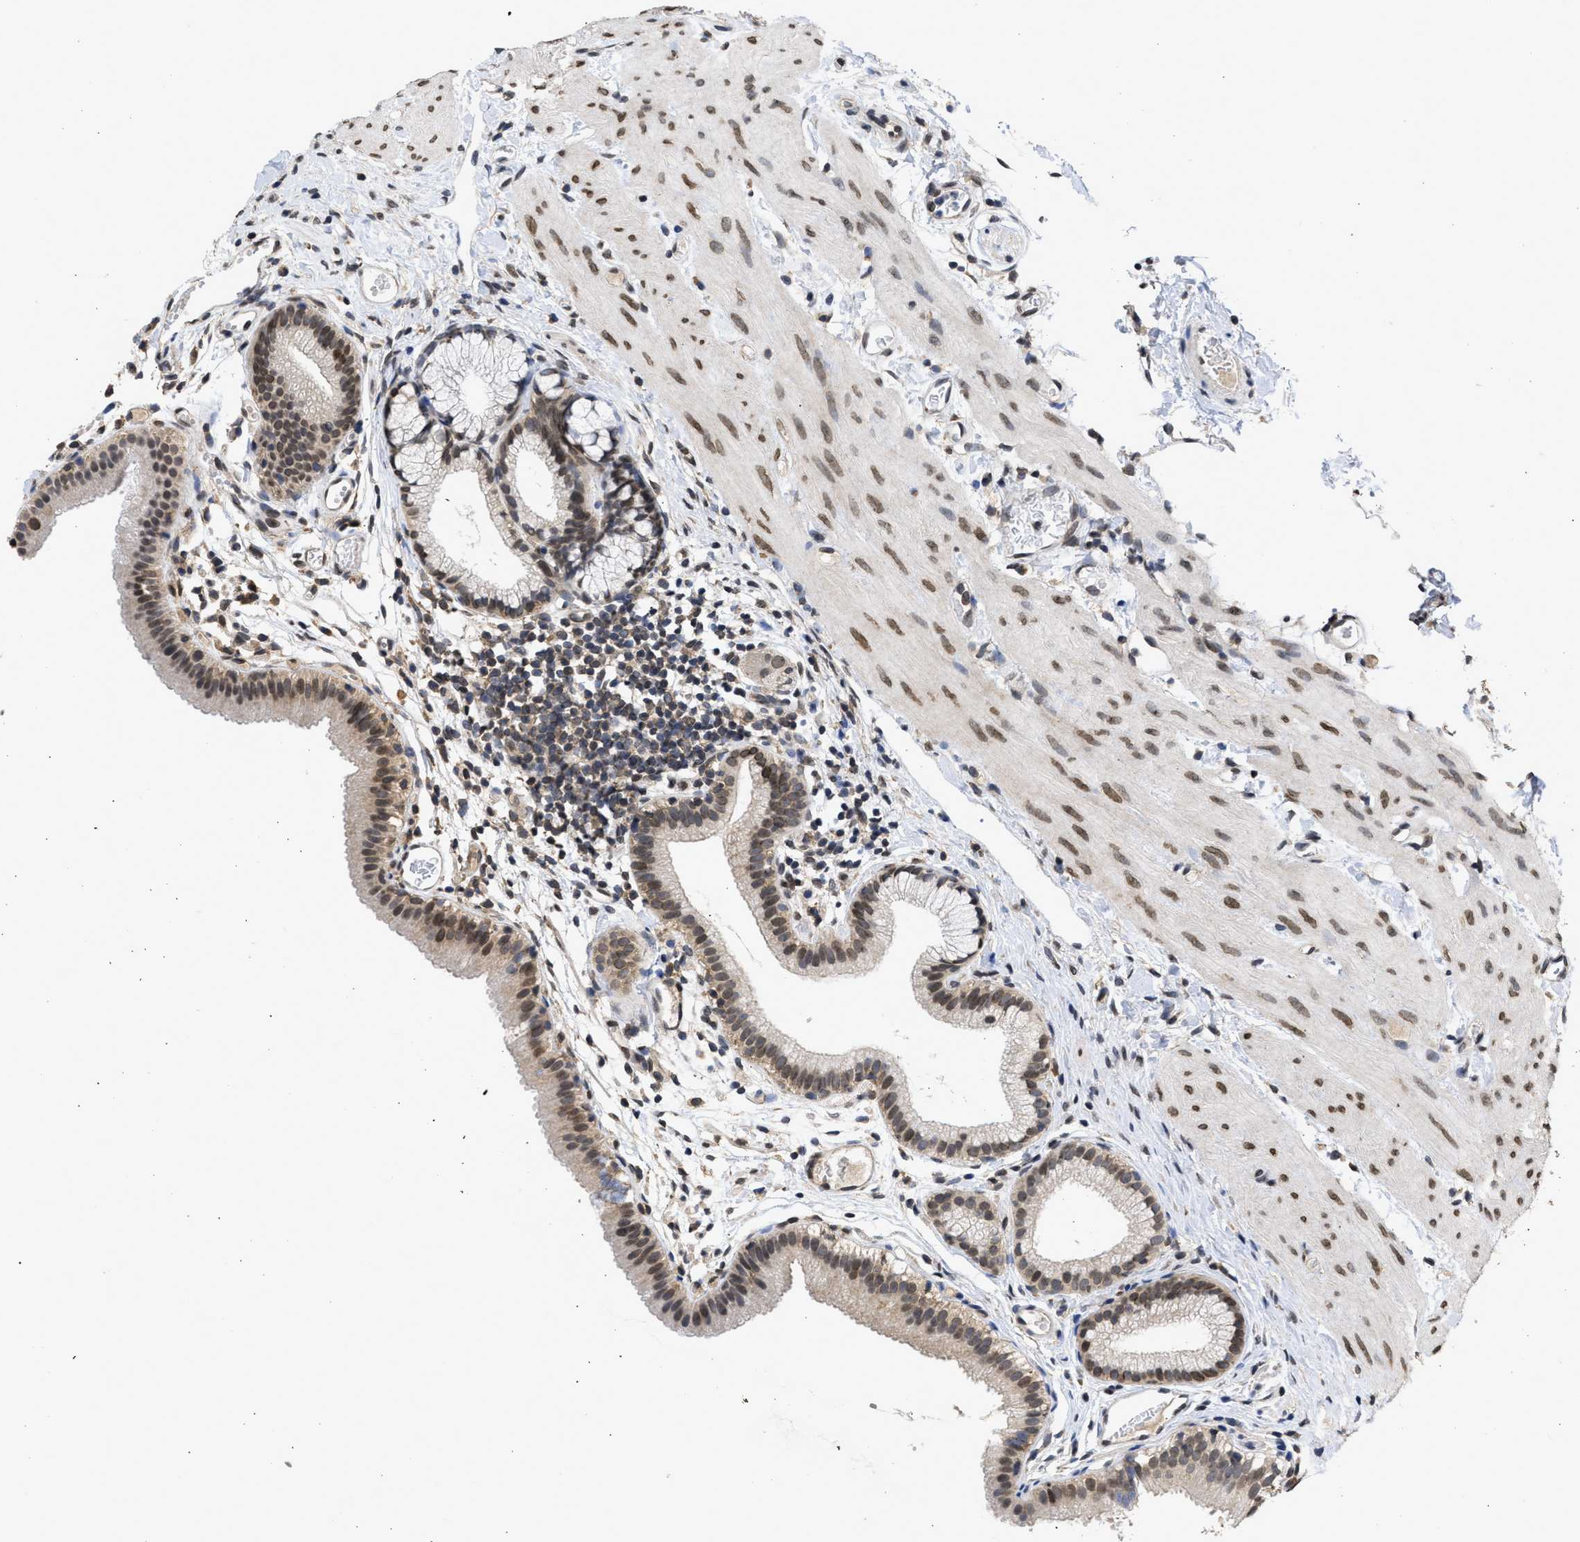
{"staining": {"intensity": "moderate", "quantity": ">75%", "location": "nuclear"}, "tissue": "gallbladder", "cell_type": "Glandular cells", "image_type": "normal", "snomed": [{"axis": "morphology", "description": "Normal tissue, NOS"}, {"axis": "topography", "description": "Gallbladder"}], "caption": "Gallbladder stained with IHC displays moderate nuclear positivity in about >75% of glandular cells.", "gene": "NUP35", "patient": {"sex": "female", "age": 26}}